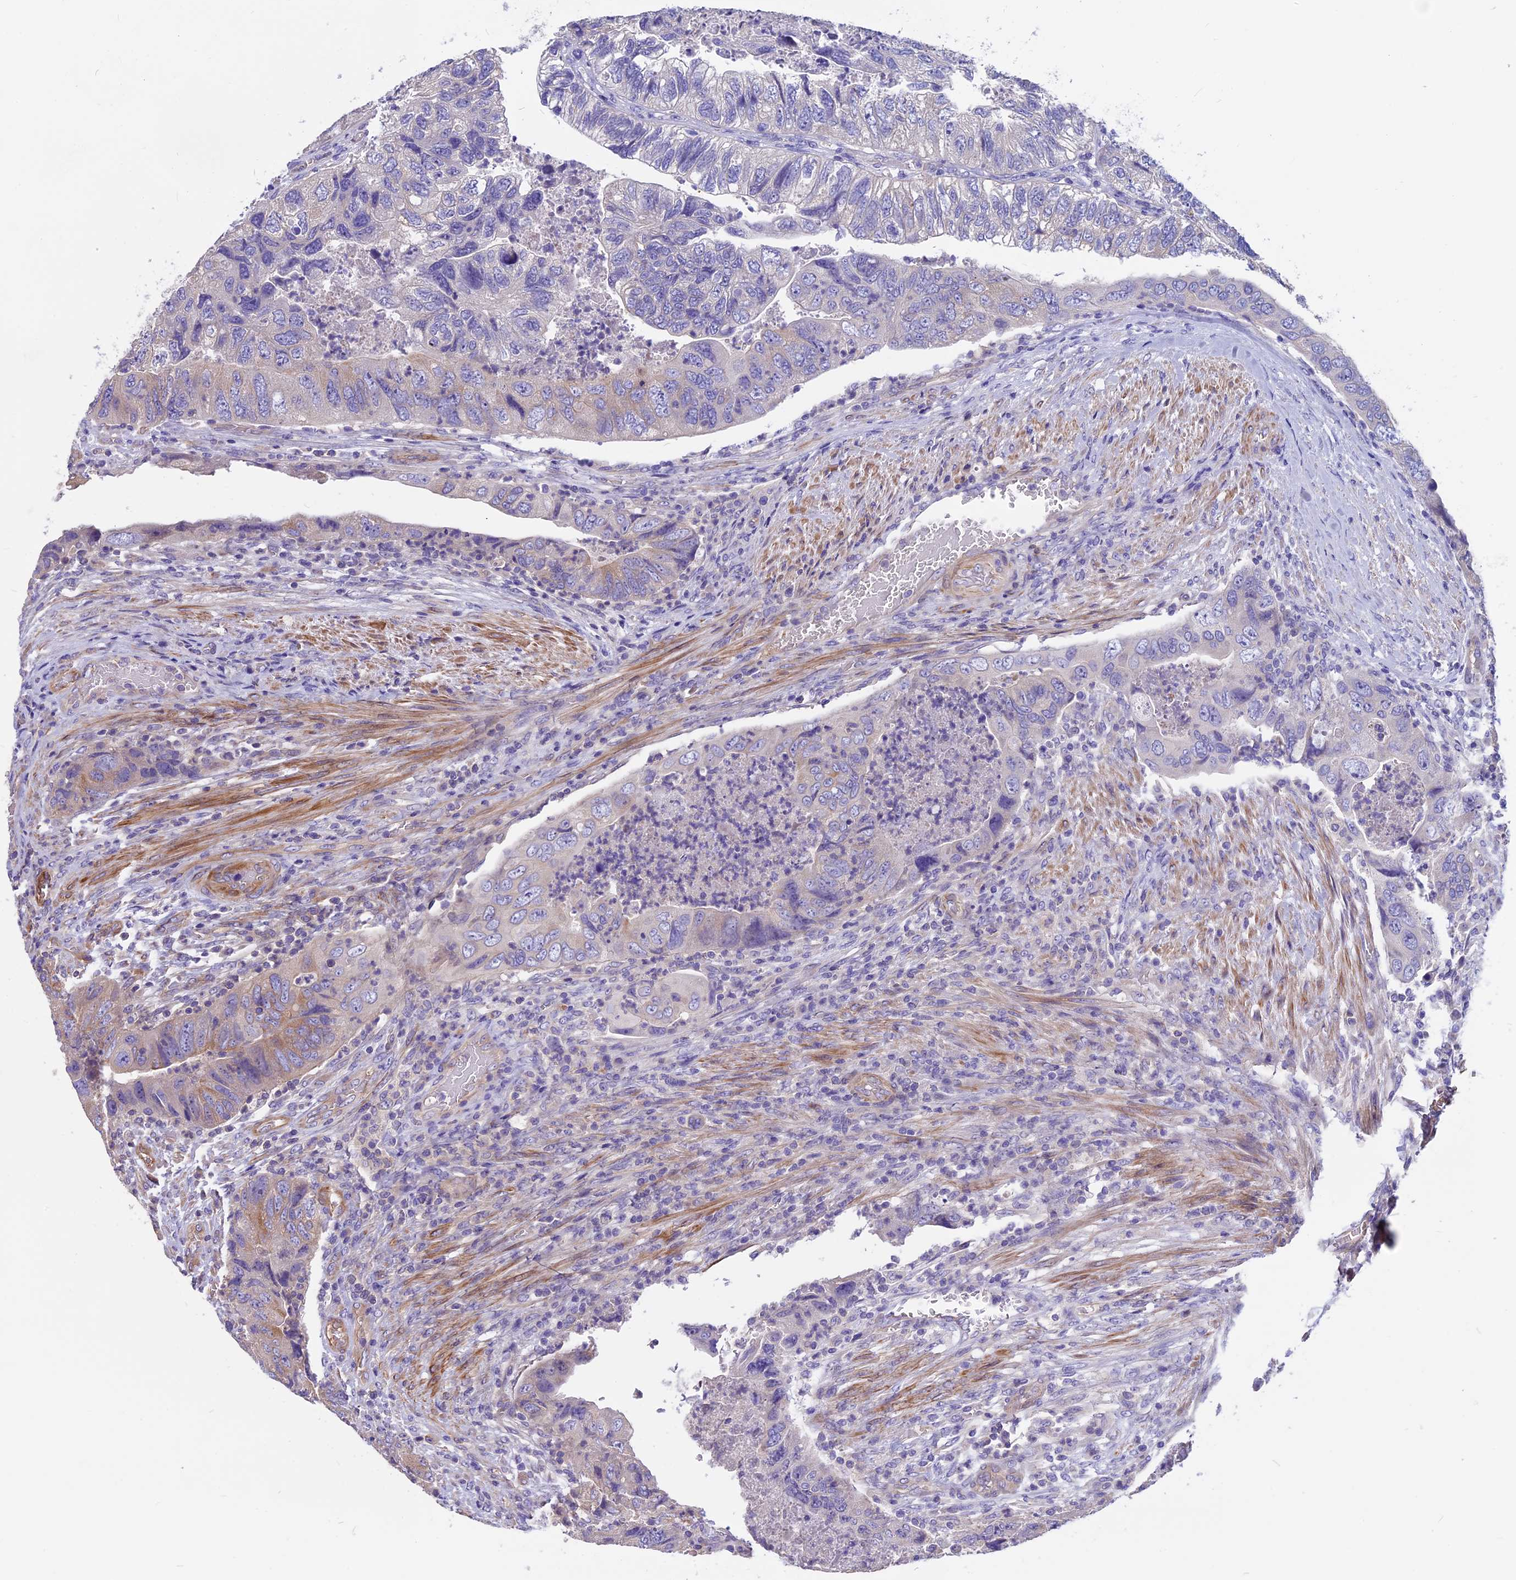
{"staining": {"intensity": "weak", "quantity": "<25%", "location": "cytoplasmic/membranous"}, "tissue": "colorectal cancer", "cell_type": "Tumor cells", "image_type": "cancer", "snomed": [{"axis": "morphology", "description": "Adenocarcinoma, NOS"}, {"axis": "topography", "description": "Rectum"}], "caption": "Tumor cells show no significant positivity in adenocarcinoma (colorectal). (Stains: DAB (3,3'-diaminobenzidine) immunohistochemistry with hematoxylin counter stain, Microscopy: brightfield microscopy at high magnification).", "gene": "ANO3", "patient": {"sex": "male", "age": 63}}